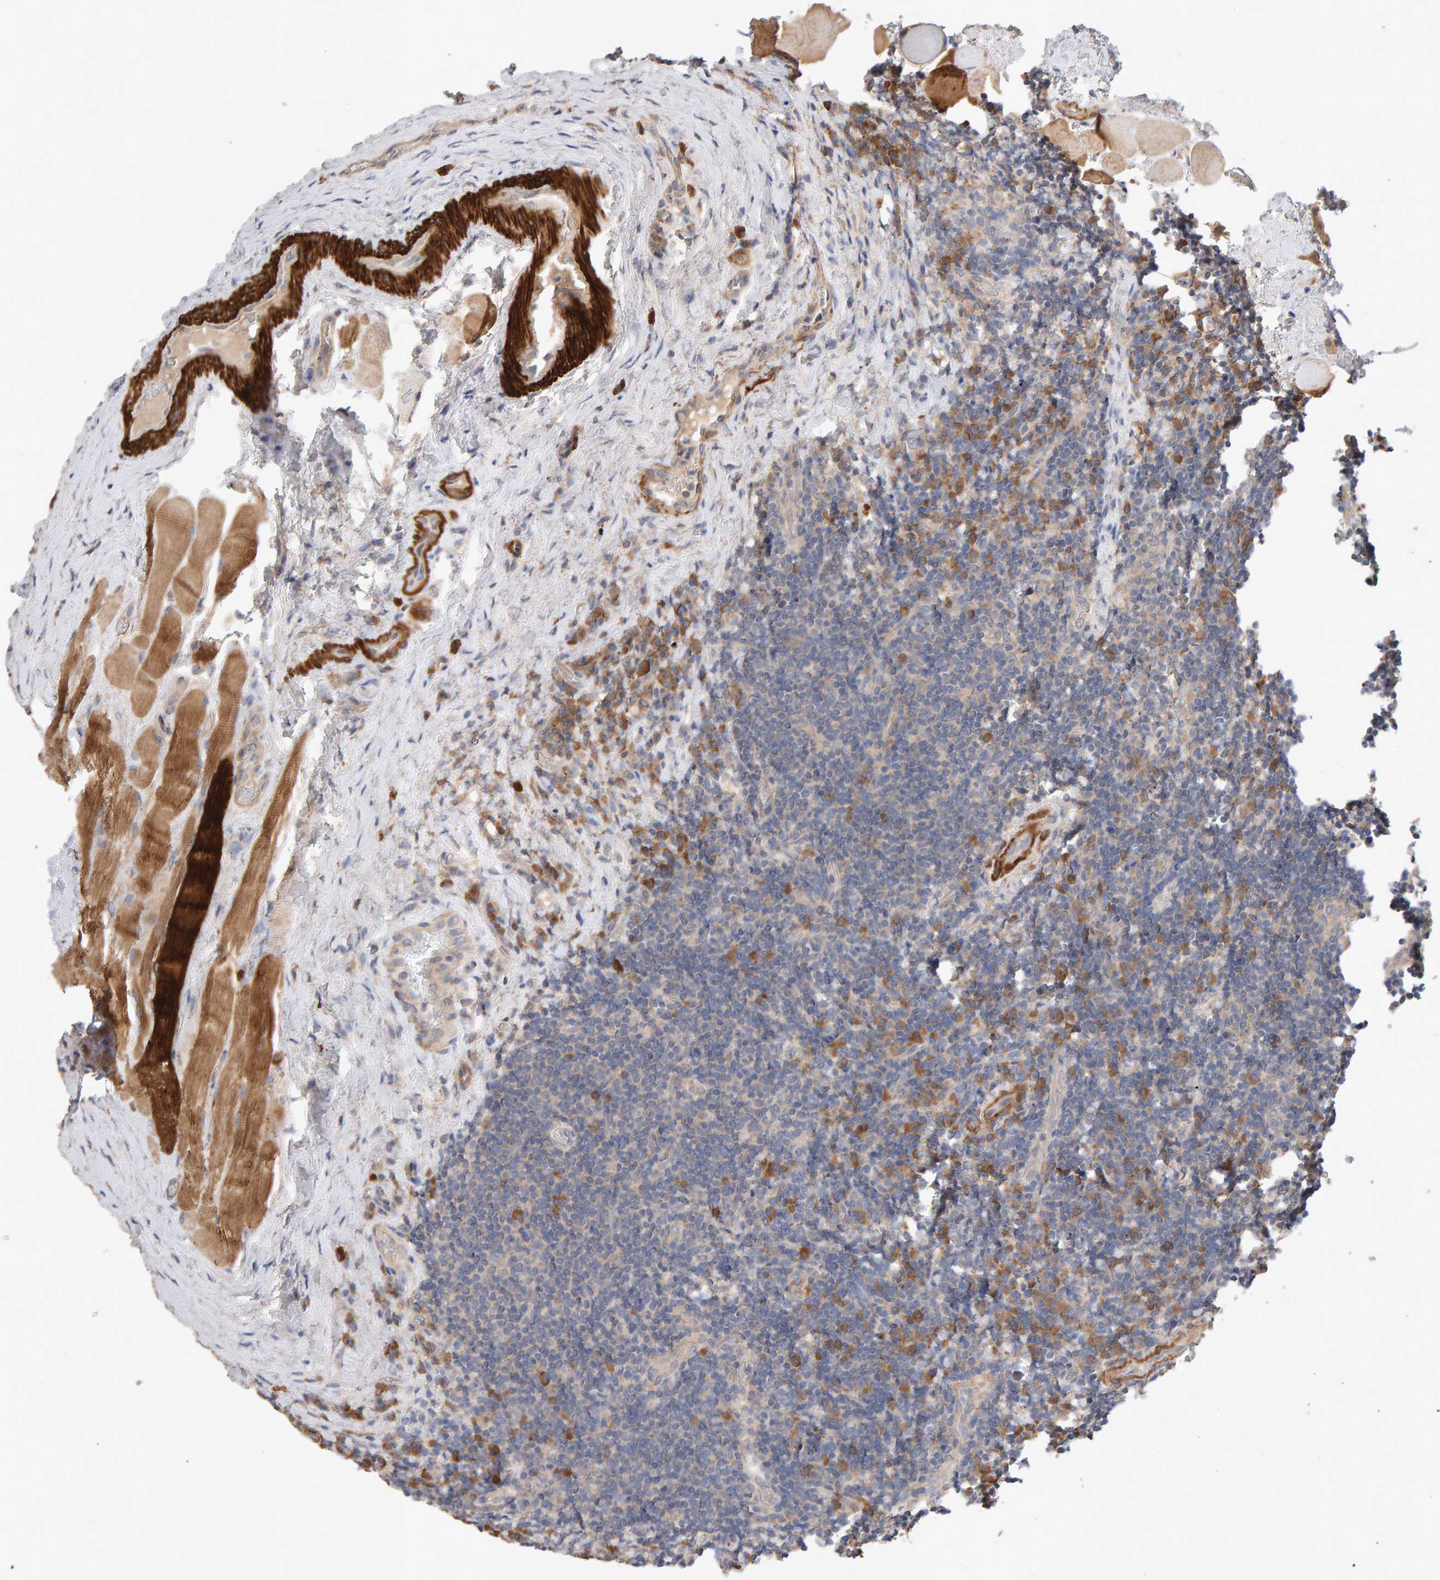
{"staining": {"intensity": "weak", "quantity": "<25%", "location": "cytoplasmic/membranous"}, "tissue": "lymphoma", "cell_type": "Tumor cells", "image_type": "cancer", "snomed": [{"axis": "morphology", "description": "Malignant lymphoma, non-Hodgkin's type, High grade"}, {"axis": "topography", "description": "Tonsil"}], "caption": "DAB (3,3'-diaminobenzidine) immunohistochemical staining of human malignant lymphoma, non-Hodgkin's type (high-grade) displays no significant positivity in tumor cells.", "gene": "RNF19A", "patient": {"sex": "female", "age": 36}}